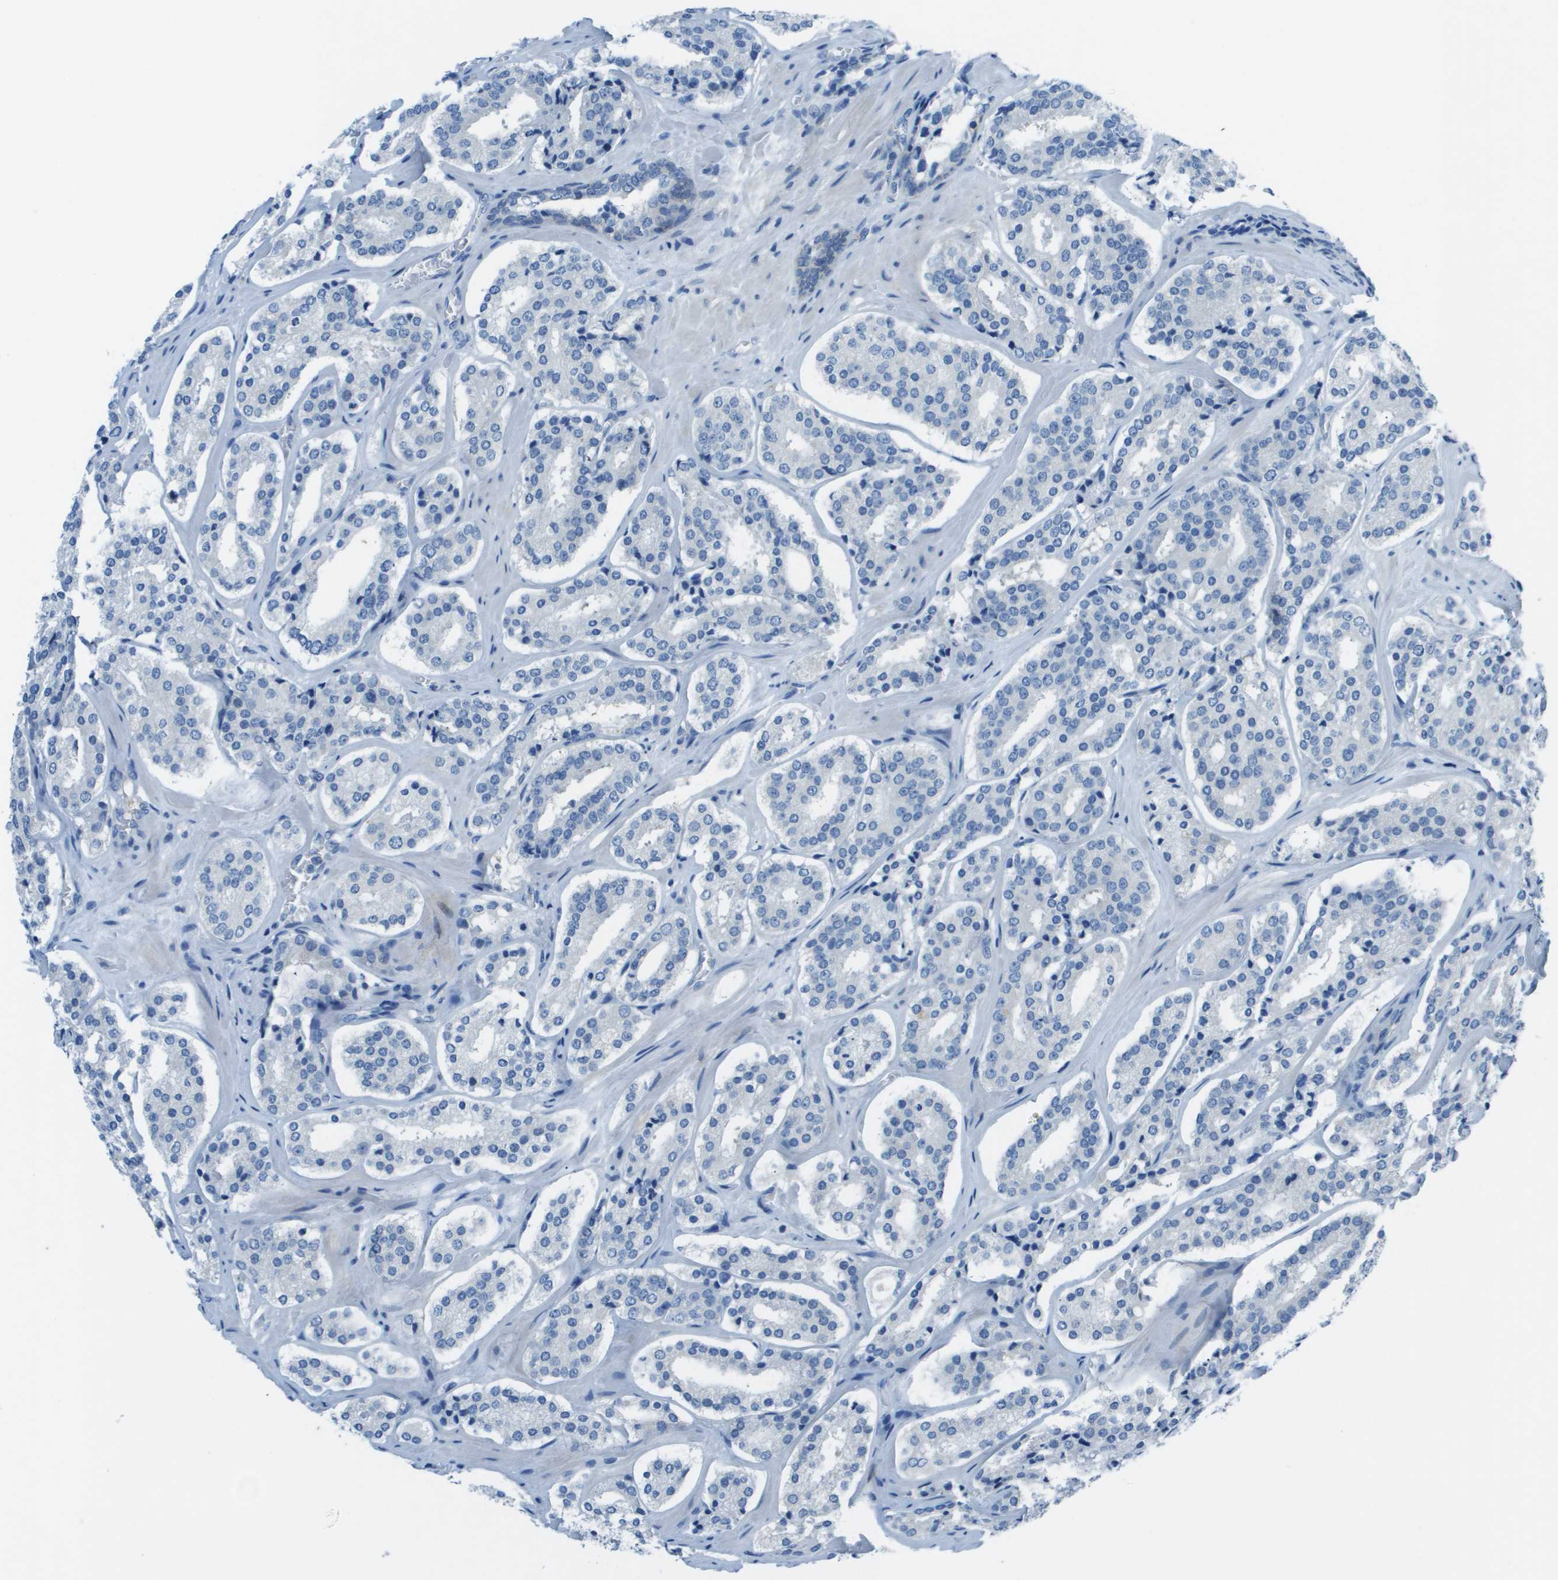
{"staining": {"intensity": "negative", "quantity": "none", "location": "none"}, "tissue": "prostate cancer", "cell_type": "Tumor cells", "image_type": "cancer", "snomed": [{"axis": "morphology", "description": "Adenocarcinoma, High grade"}, {"axis": "topography", "description": "Prostate"}], "caption": "This photomicrograph is of prostate high-grade adenocarcinoma stained with immunohistochemistry to label a protein in brown with the nuclei are counter-stained blue. There is no positivity in tumor cells.", "gene": "STIP1", "patient": {"sex": "male", "age": 60}}